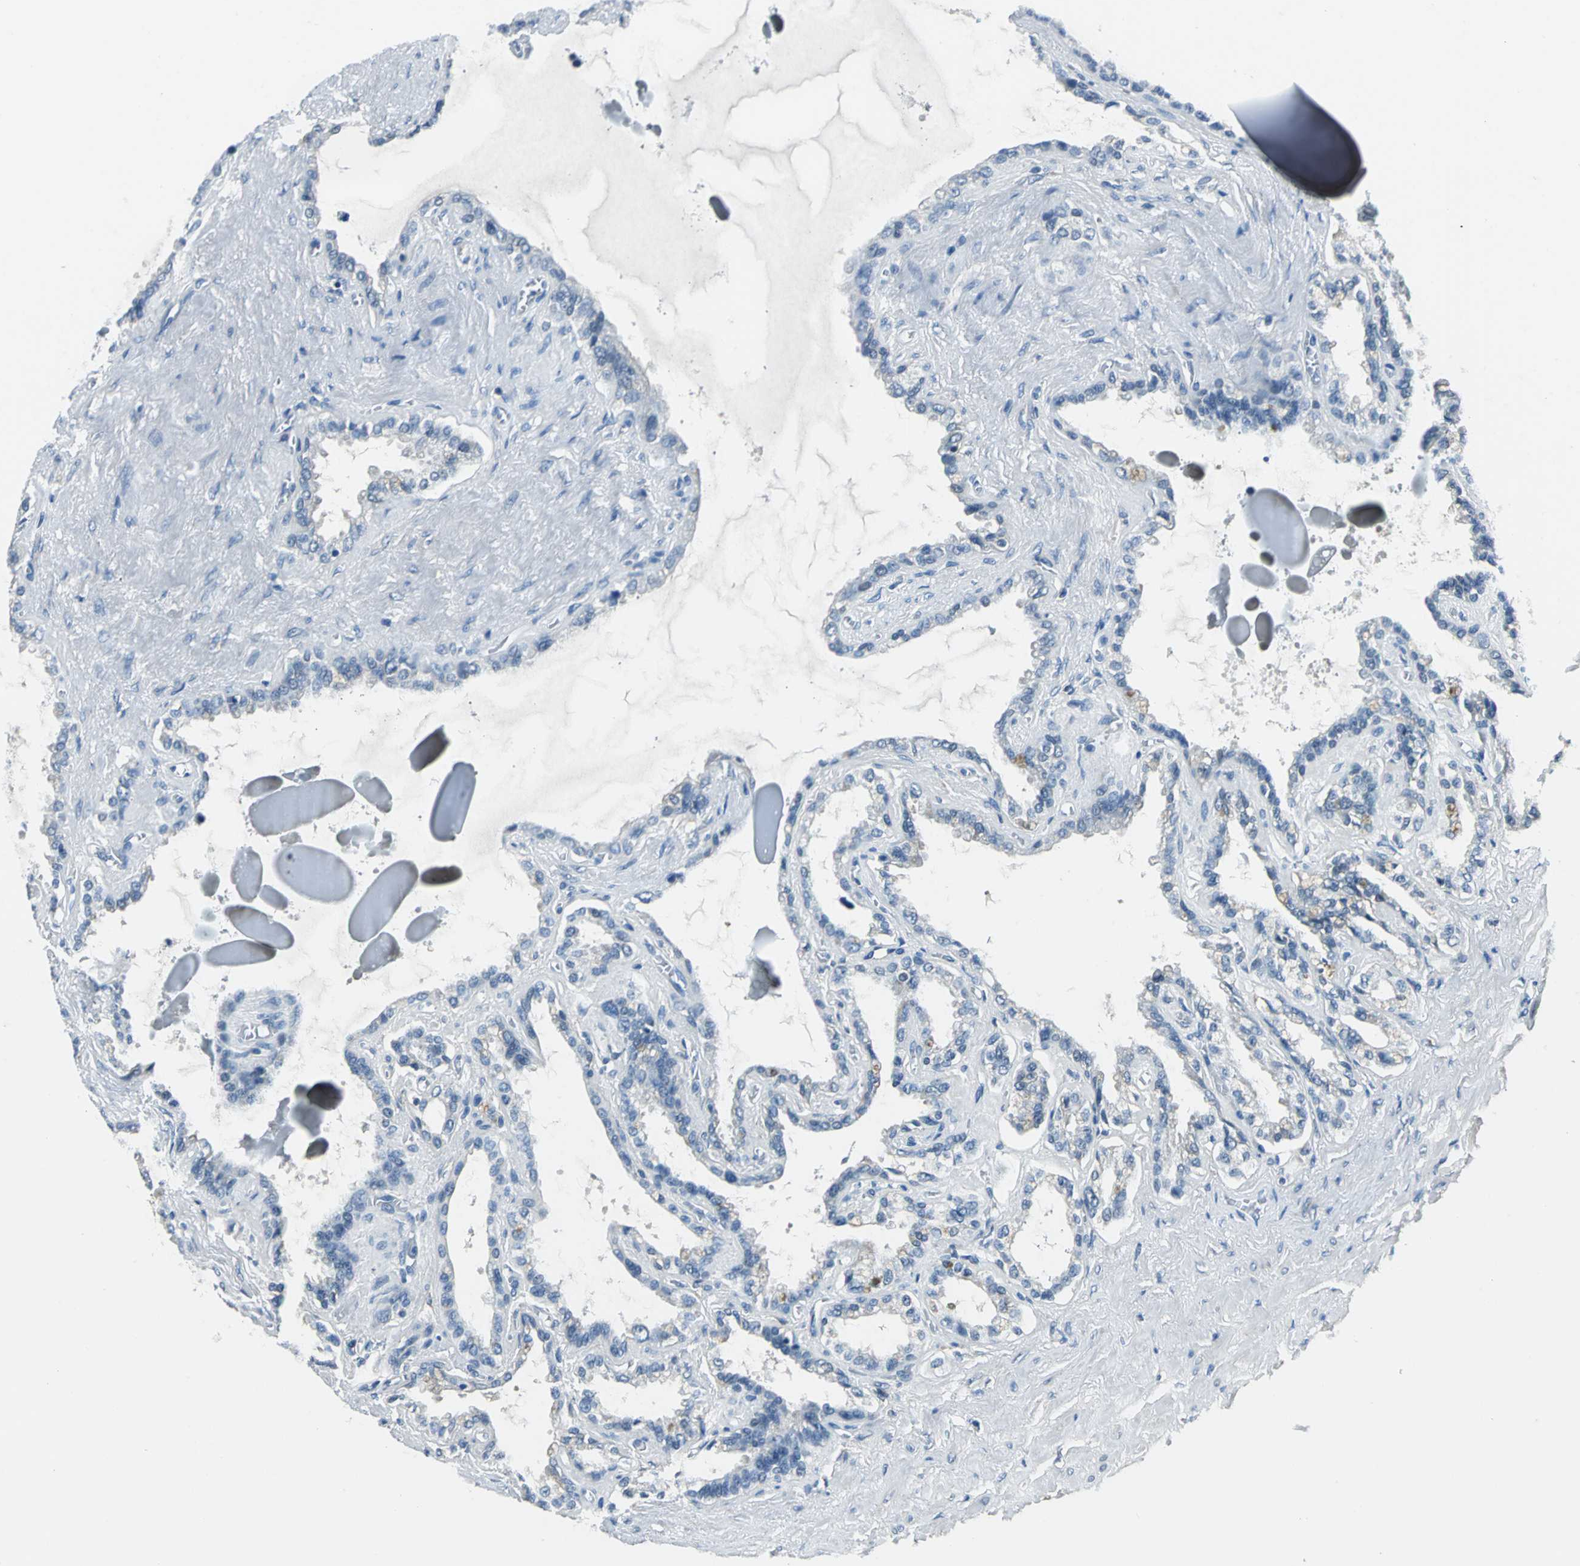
{"staining": {"intensity": "weak", "quantity": "<25%", "location": "cytoplasmic/membranous"}, "tissue": "seminal vesicle", "cell_type": "Glandular cells", "image_type": "normal", "snomed": [{"axis": "morphology", "description": "Normal tissue, NOS"}, {"axis": "morphology", "description": "Inflammation, NOS"}, {"axis": "topography", "description": "Urinary bladder"}, {"axis": "topography", "description": "Prostate"}, {"axis": "topography", "description": "Seminal veicle"}], "caption": "Glandular cells show no significant positivity in normal seminal vesicle.", "gene": "ZNF415", "patient": {"sex": "male", "age": 82}}